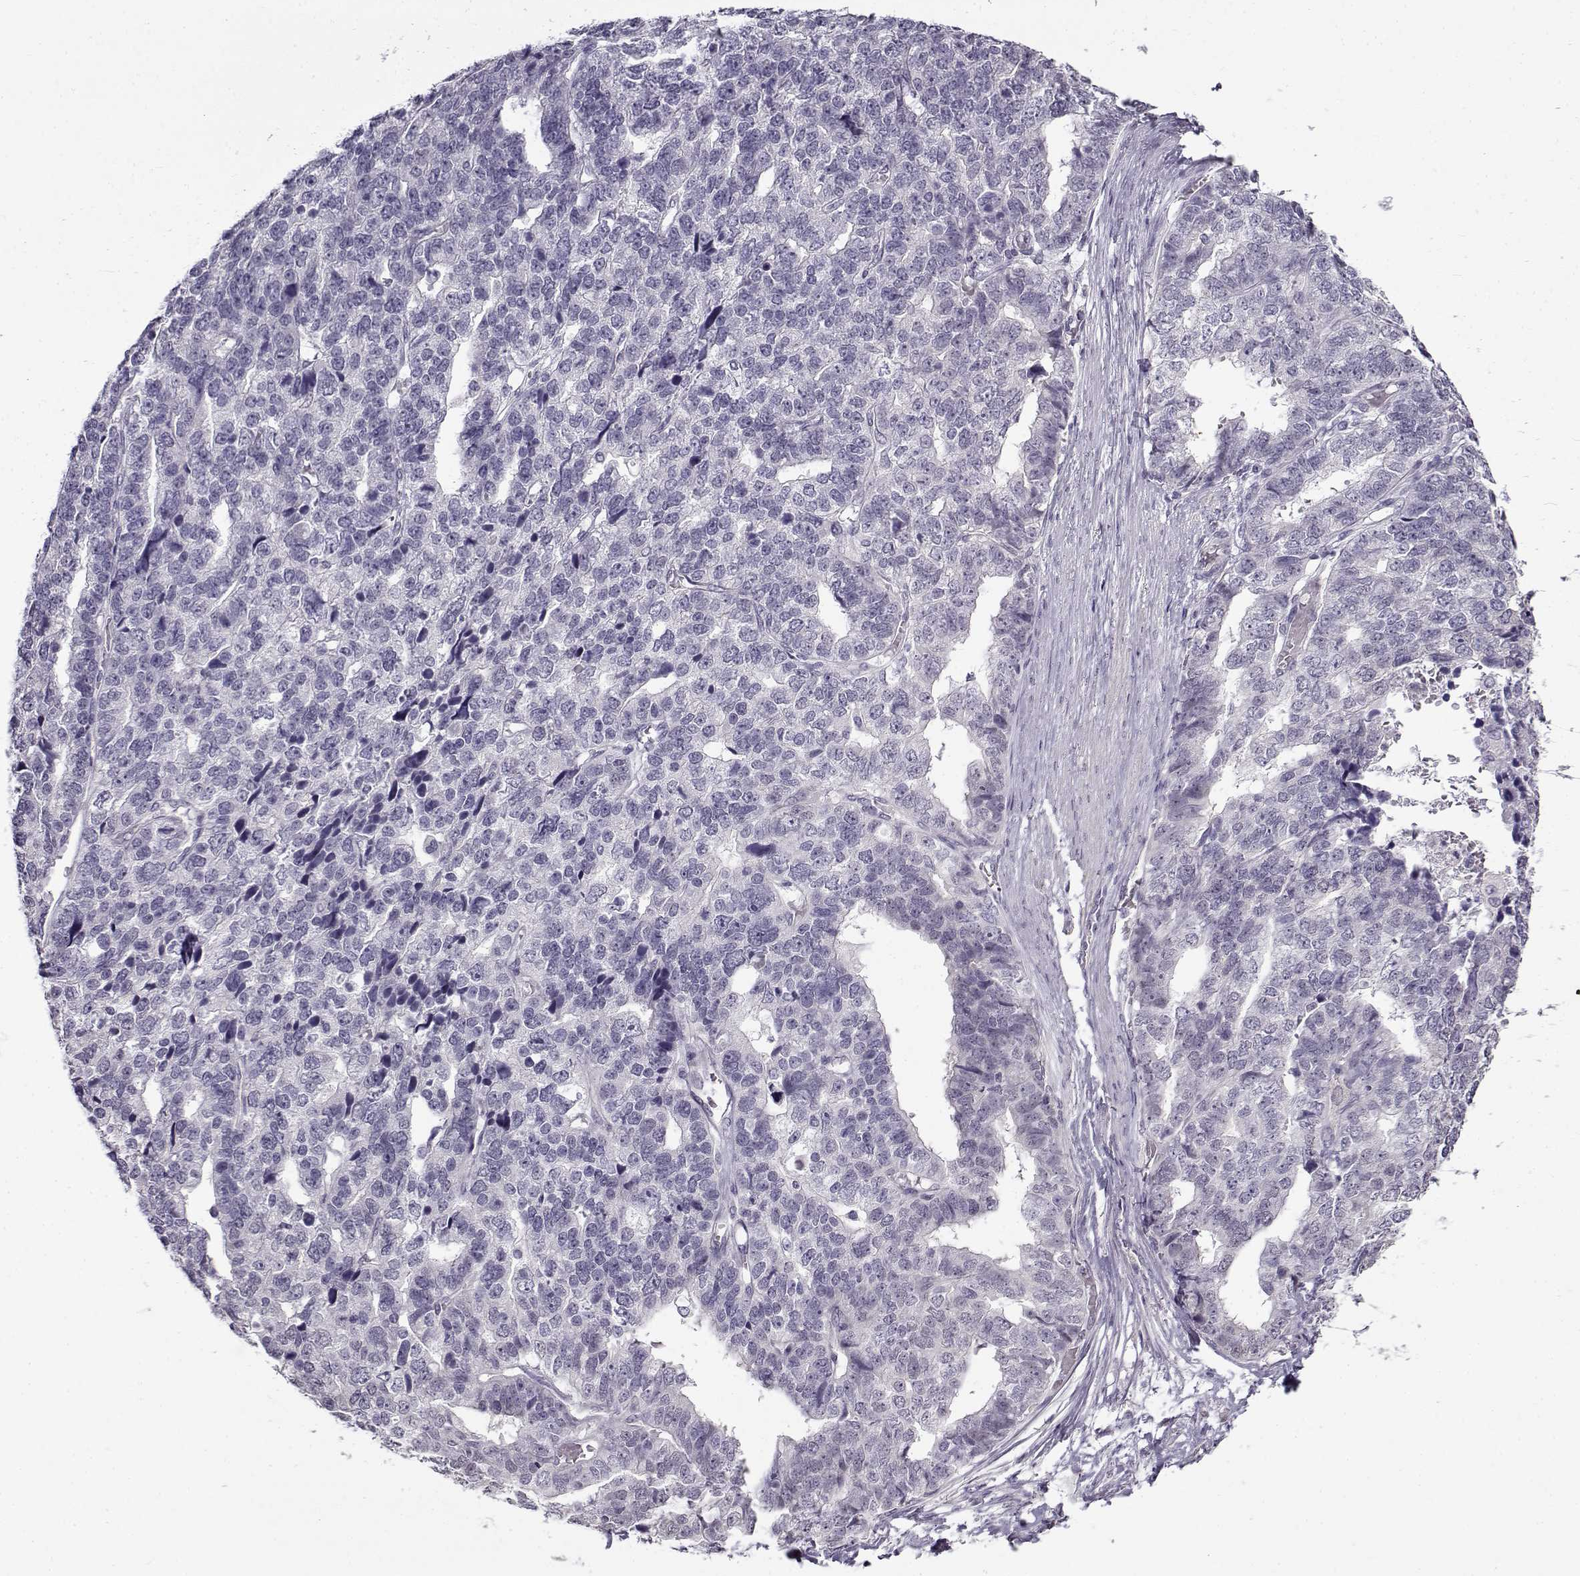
{"staining": {"intensity": "negative", "quantity": "none", "location": "none"}, "tissue": "stomach cancer", "cell_type": "Tumor cells", "image_type": "cancer", "snomed": [{"axis": "morphology", "description": "Adenocarcinoma, NOS"}, {"axis": "topography", "description": "Stomach"}], "caption": "Immunohistochemistry (IHC) of adenocarcinoma (stomach) exhibits no positivity in tumor cells.", "gene": "TEX55", "patient": {"sex": "male", "age": 69}}